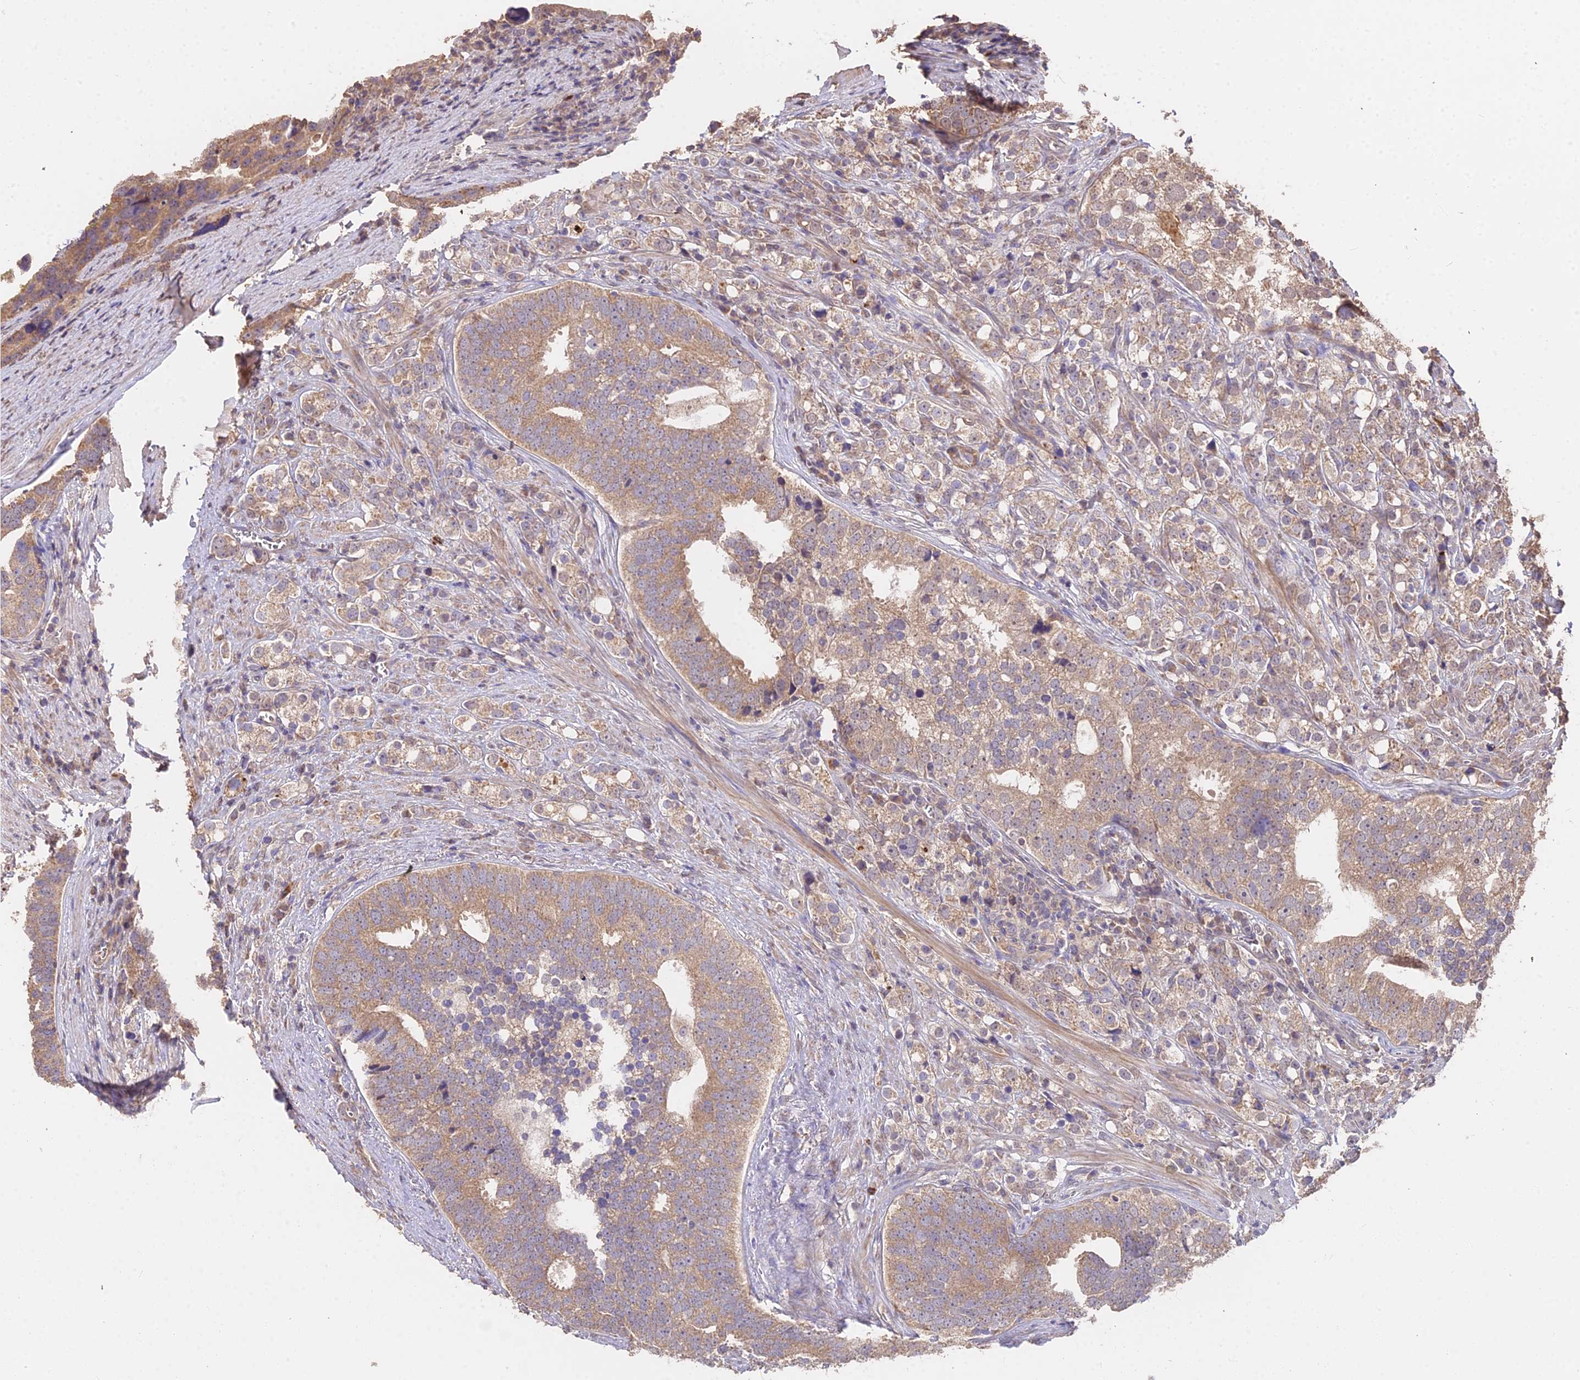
{"staining": {"intensity": "weak", "quantity": ">75%", "location": "cytoplasmic/membranous"}, "tissue": "prostate cancer", "cell_type": "Tumor cells", "image_type": "cancer", "snomed": [{"axis": "morphology", "description": "Adenocarcinoma, High grade"}, {"axis": "topography", "description": "Prostate"}], "caption": "A photomicrograph of adenocarcinoma (high-grade) (prostate) stained for a protein demonstrates weak cytoplasmic/membranous brown staining in tumor cells. (DAB (3,3'-diaminobenzidine) = brown stain, brightfield microscopy at high magnification).", "gene": "METTL13", "patient": {"sex": "male", "age": 71}}